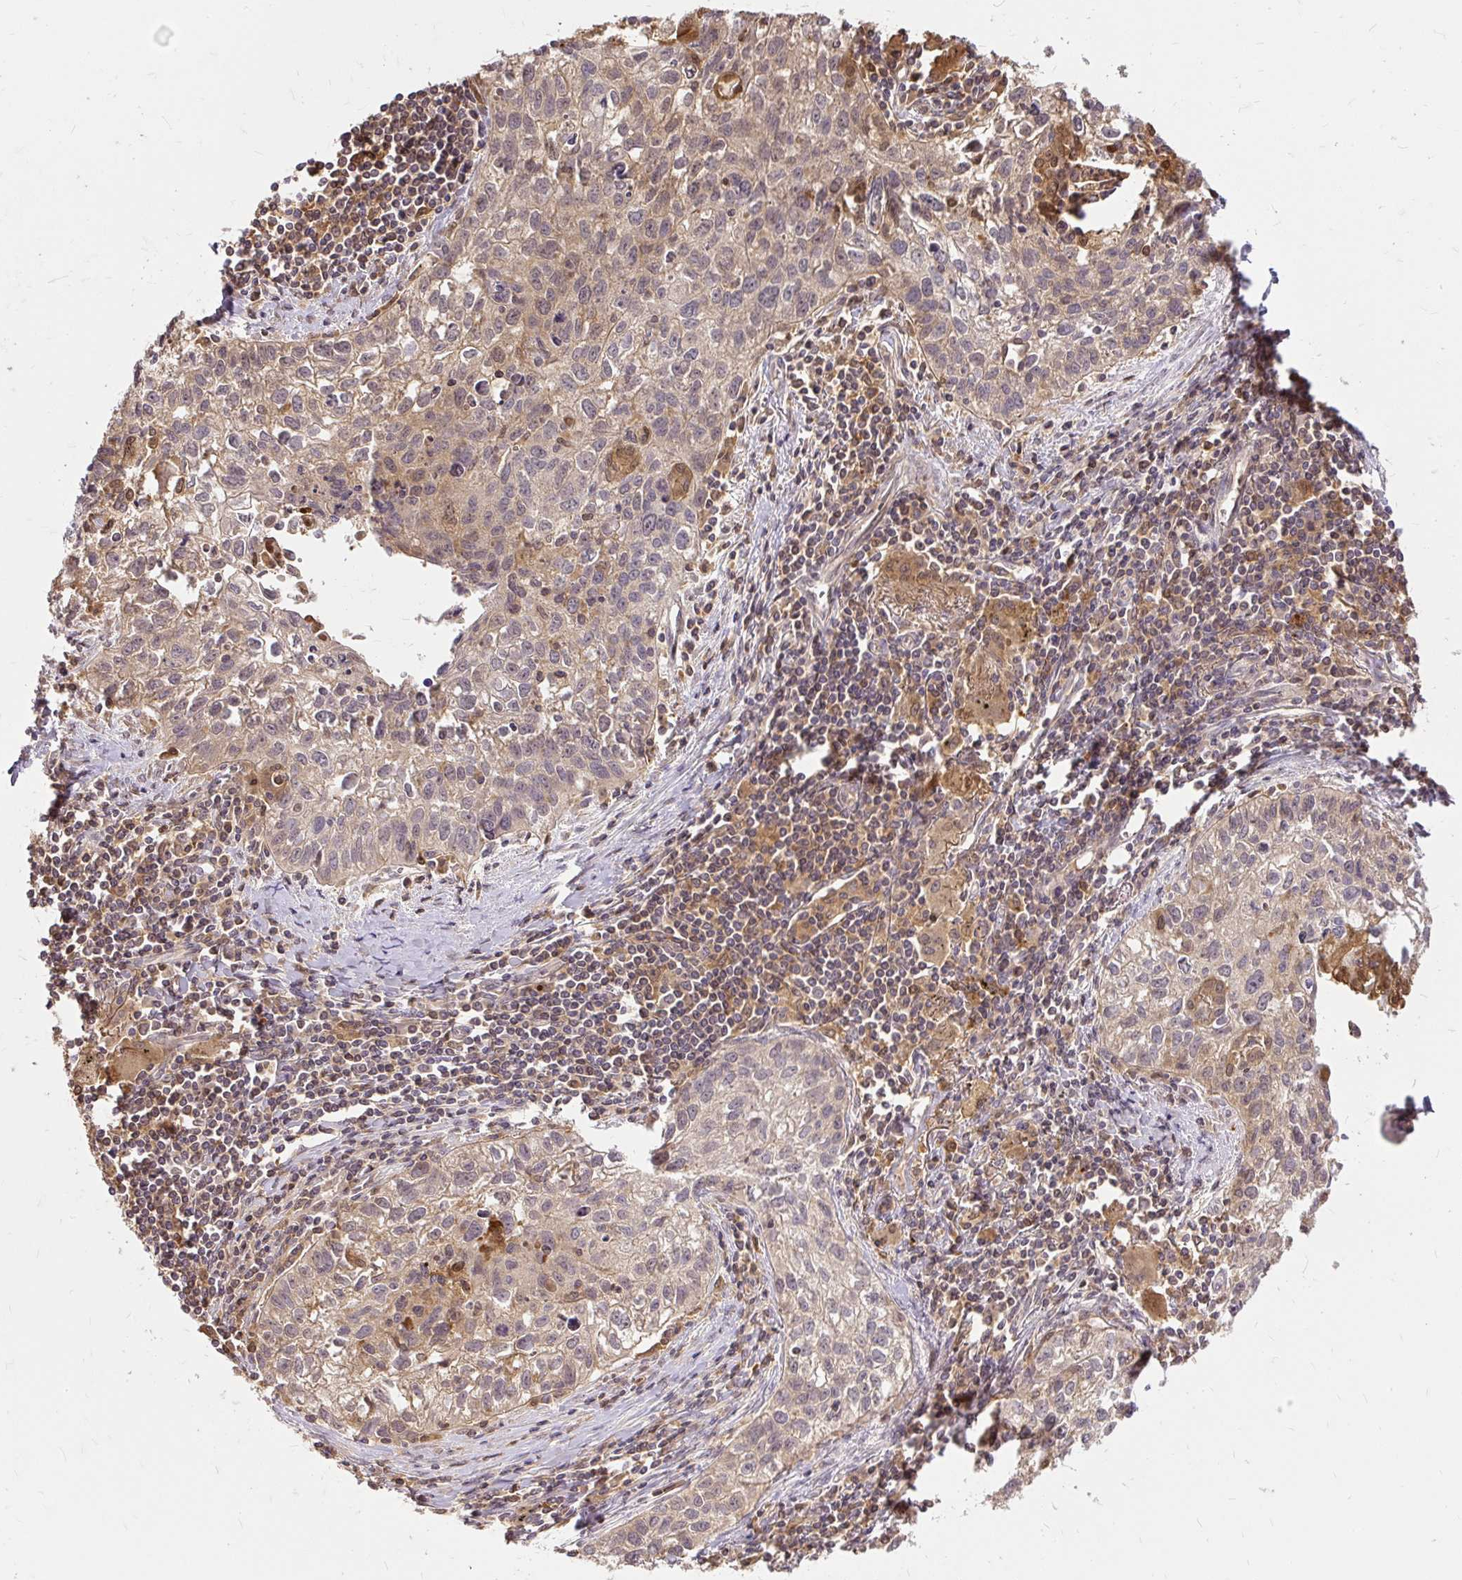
{"staining": {"intensity": "weak", "quantity": "25%-75%", "location": "cytoplasmic/membranous"}, "tissue": "lung cancer", "cell_type": "Tumor cells", "image_type": "cancer", "snomed": [{"axis": "morphology", "description": "Squamous cell carcinoma, NOS"}, {"axis": "topography", "description": "Lung"}], "caption": "Human lung squamous cell carcinoma stained for a protein (brown) shows weak cytoplasmic/membranous positive expression in approximately 25%-75% of tumor cells.", "gene": "AP5S1", "patient": {"sex": "male", "age": 74}}